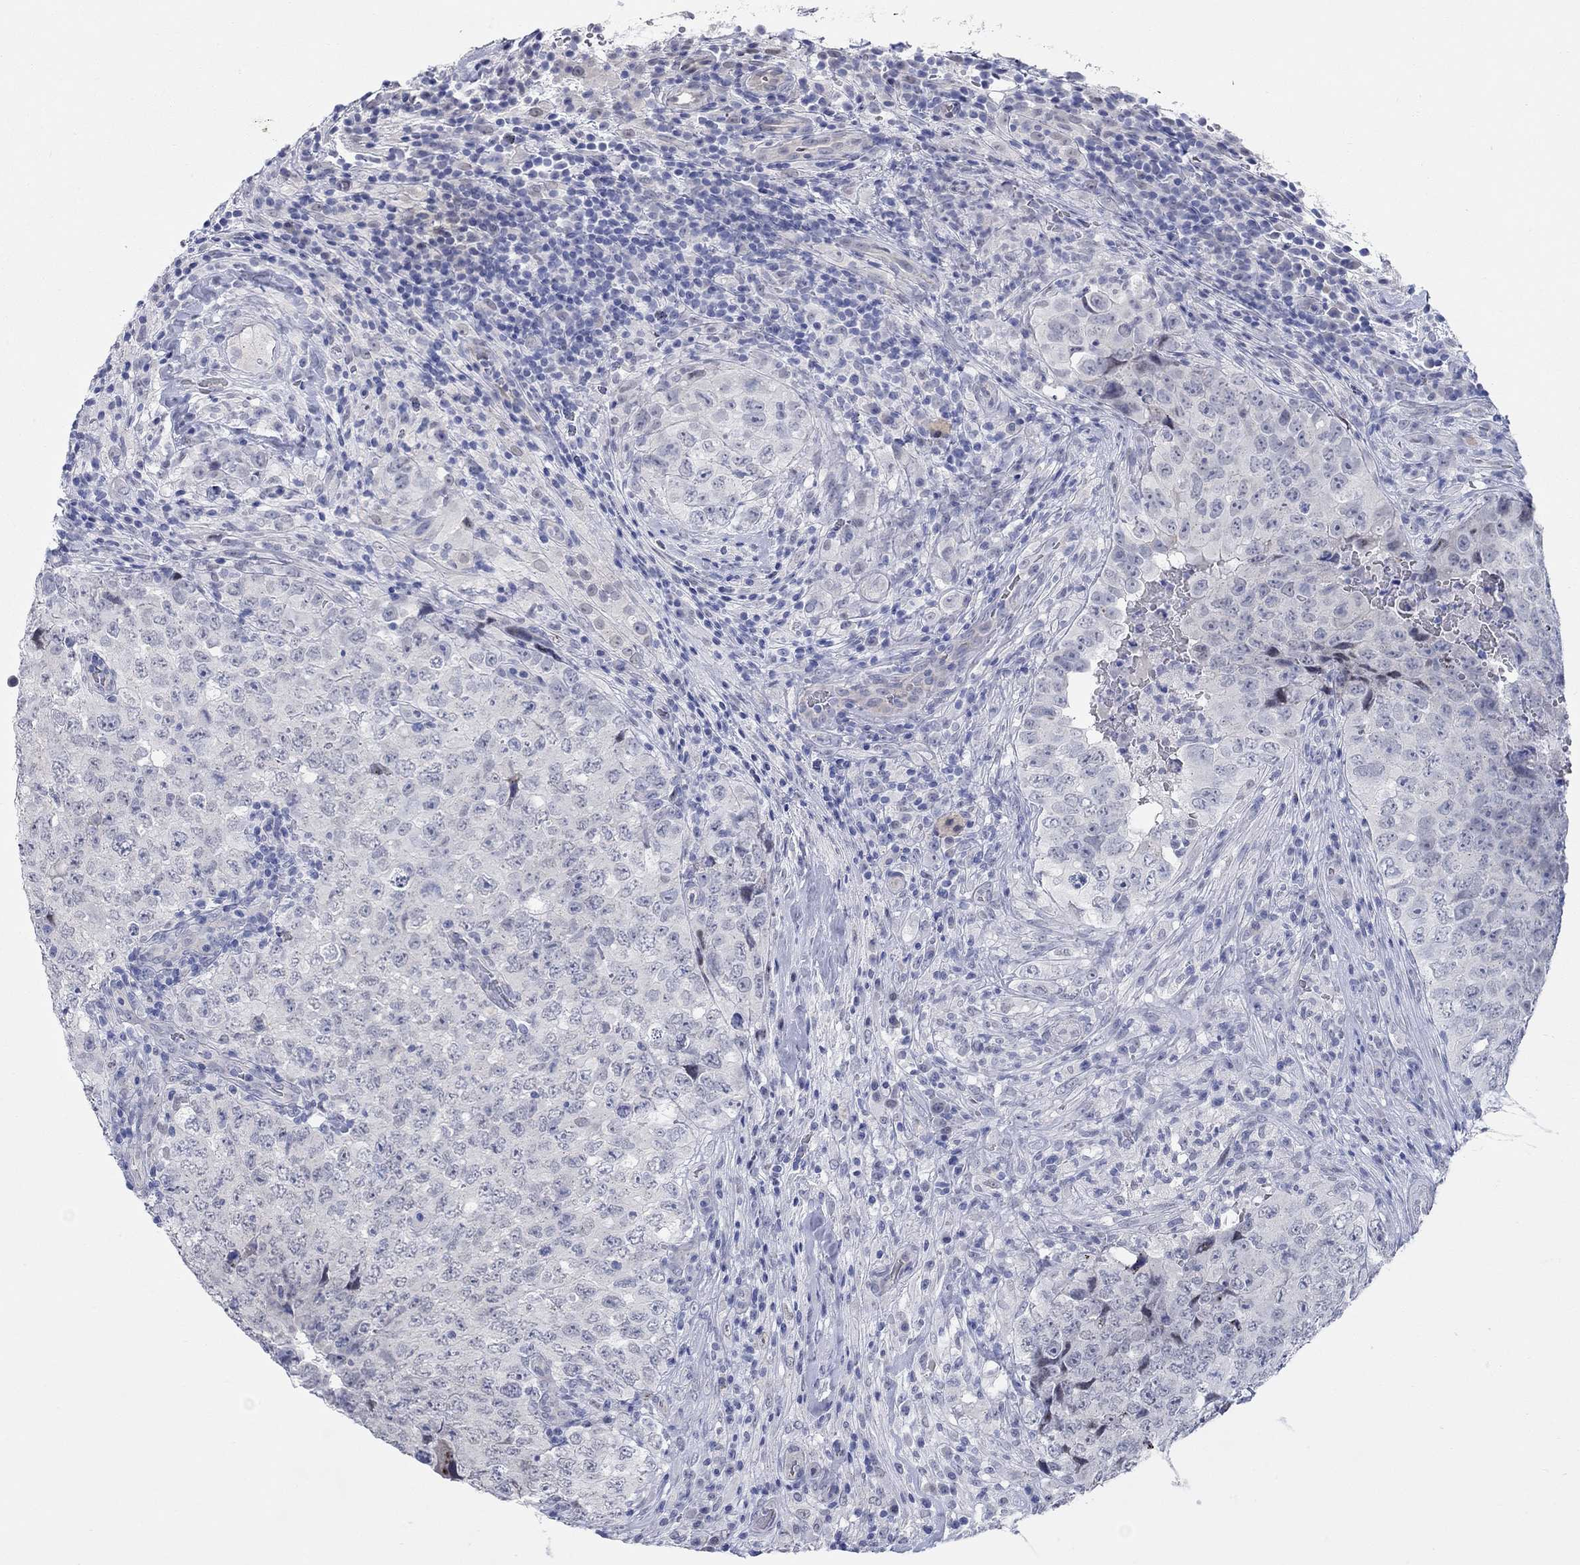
{"staining": {"intensity": "negative", "quantity": "none", "location": "none"}, "tissue": "testis cancer", "cell_type": "Tumor cells", "image_type": "cancer", "snomed": [{"axis": "morphology", "description": "Seminoma, NOS"}, {"axis": "topography", "description": "Testis"}], "caption": "Testis cancer (seminoma) stained for a protein using immunohistochemistry (IHC) shows no staining tumor cells.", "gene": "WASF3", "patient": {"sex": "male", "age": 34}}